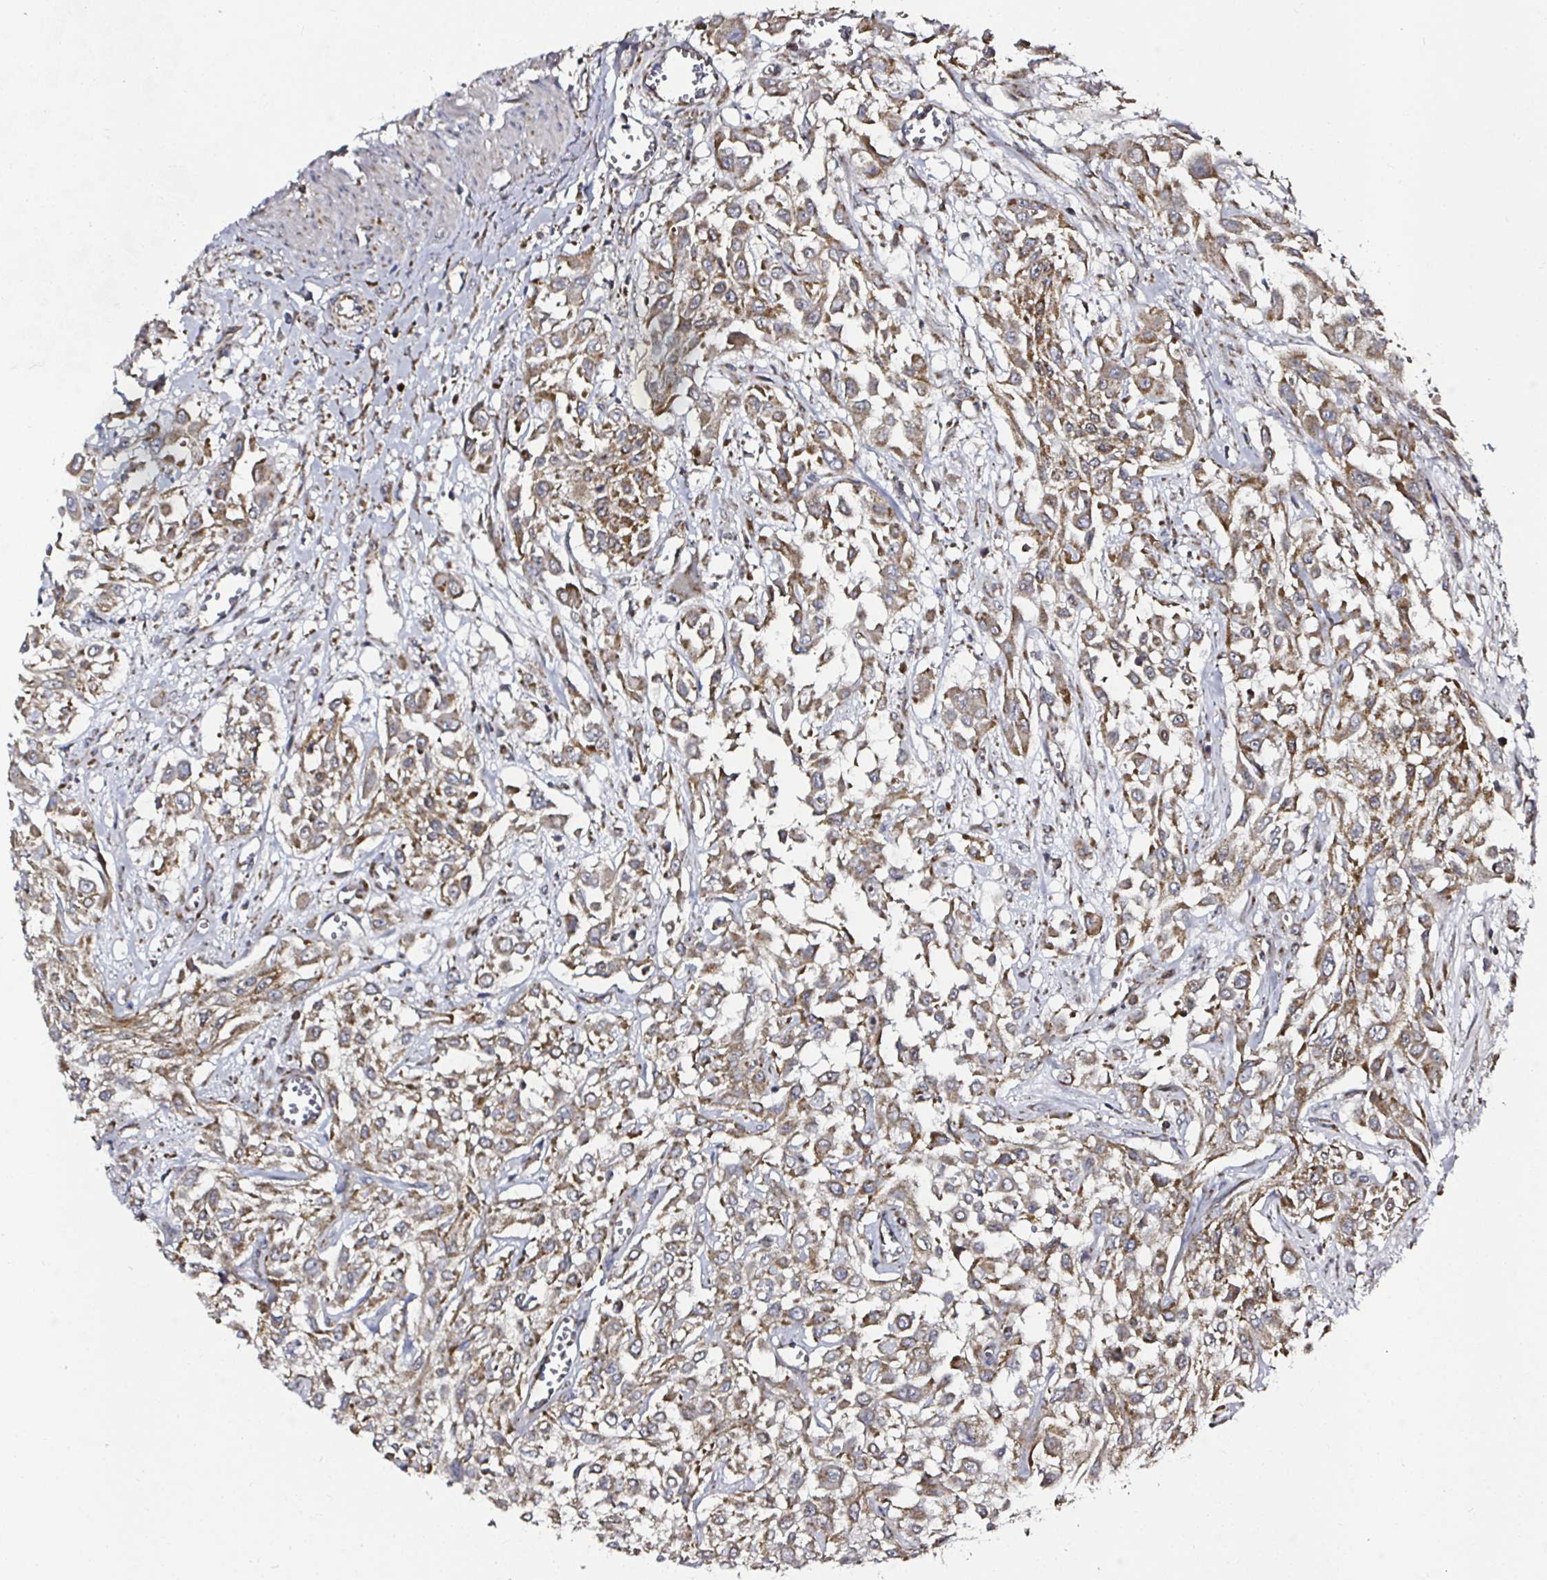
{"staining": {"intensity": "moderate", "quantity": ">75%", "location": "cytoplasmic/membranous"}, "tissue": "urothelial cancer", "cell_type": "Tumor cells", "image_type": "cancer", "snomed": [{"axis": "morphology", "description": "Urothelial carcinoma, High grade"}, {"axis": "topography", "description": "Urinary bladder"}], "caption": "Immunohistochemical staining of human high-grade urothelial carcinoma reveals moderate cytoplasmic/membranous protein expression in about >75% of tumor cells.", "gene": "ATAD3B", "patient": {"sex": "male", "age": 57}}